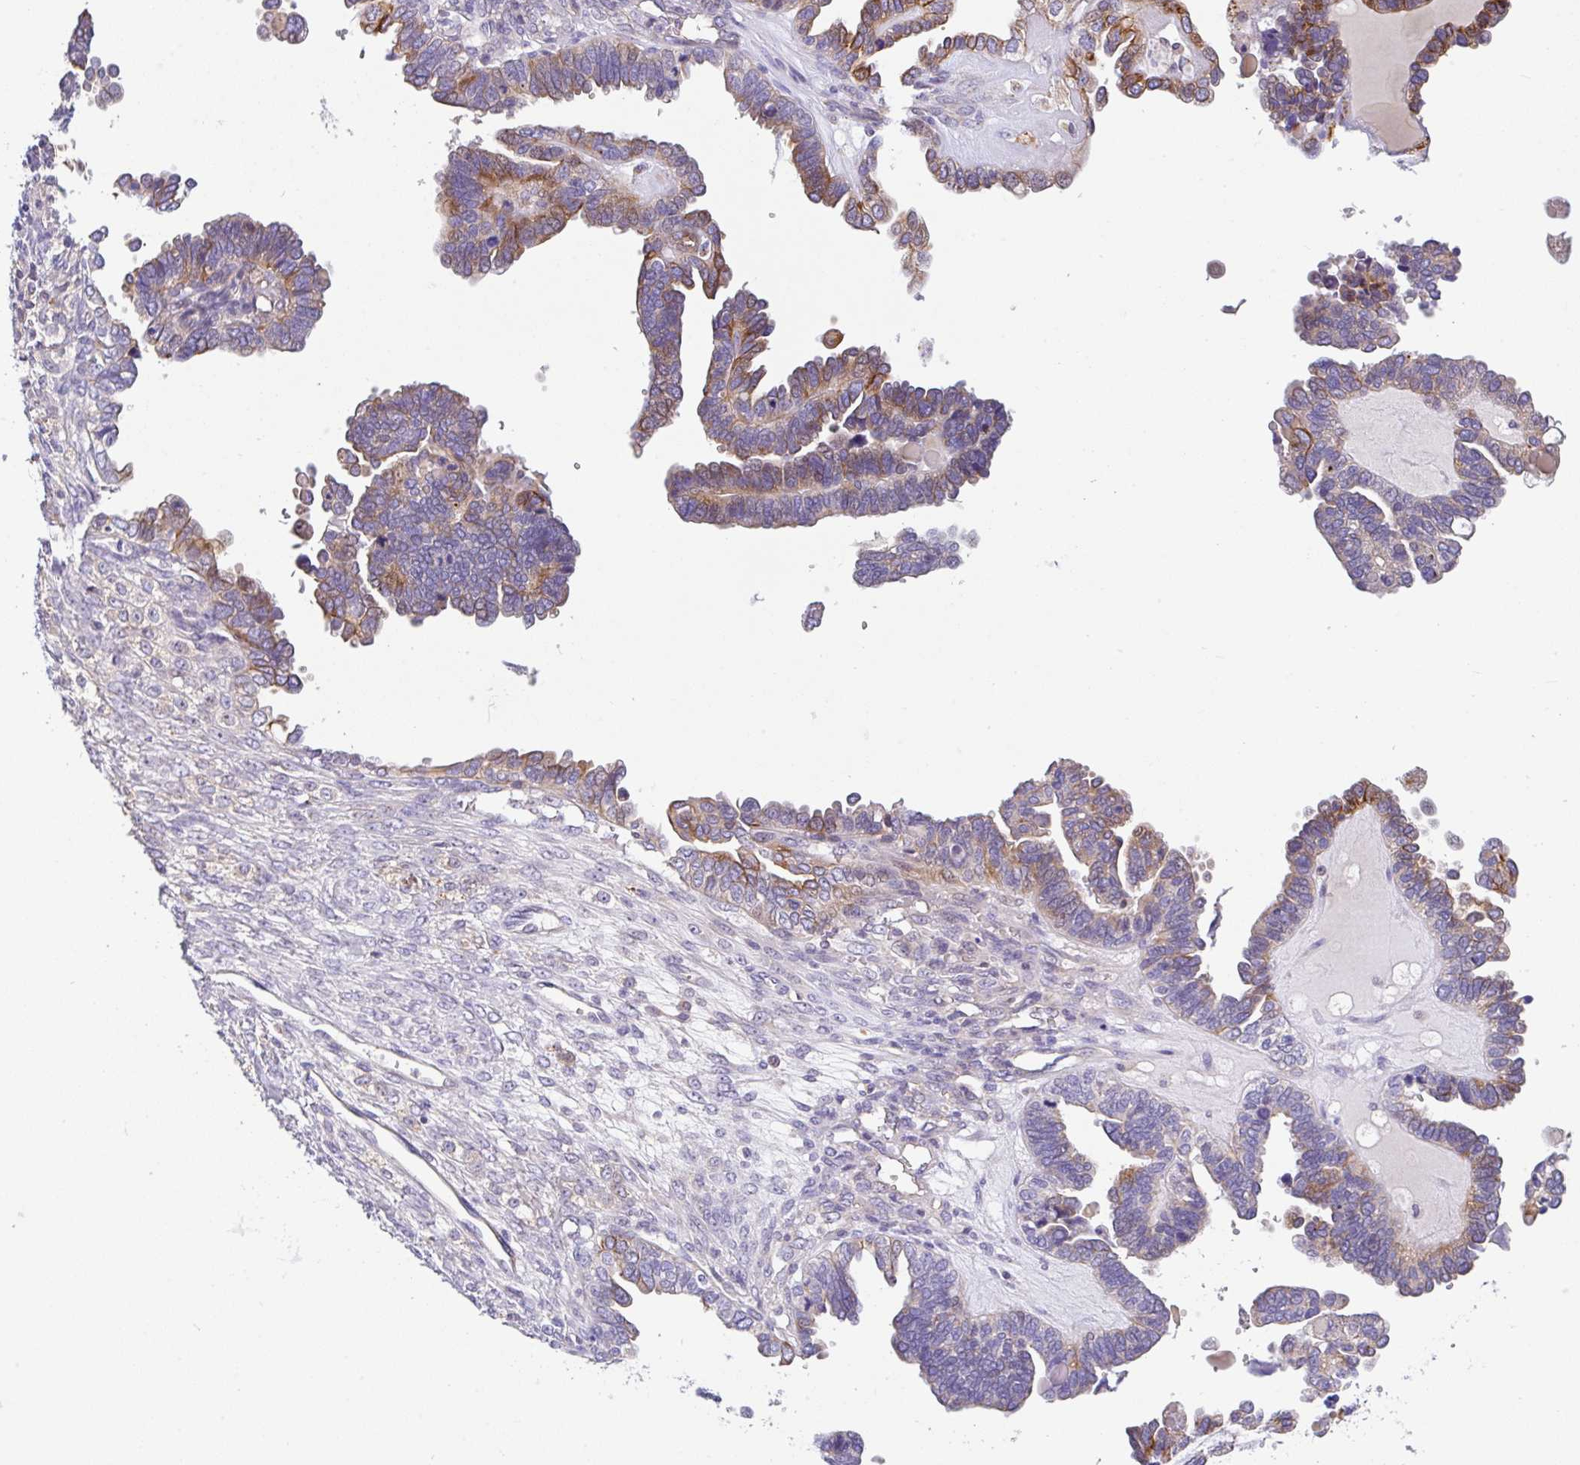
{"staining": {"intensity": "moderate", "quantity": "25%-75%", "location": "cytoplasmic/membranous"}, "tissue": "ovarian cancer", "cell_type": "Tumor cells", "image_type": "cancer", "snomed": [{"axis": "morphology", "description": "Cystadenocarcinoma, serous, NOS"}, {"axis": "topography", "description": "Ovary"}], "caption": "An immunohistochemistry (IHC) histopathology image of neoplastic tissue is shown. Protein staining in brown labels moderate cytoplasmic/membranous positivity in ovarian cancer within tumor cells.", "gene": "EPN3", "patient": {"sex": "female", "age": 51}}